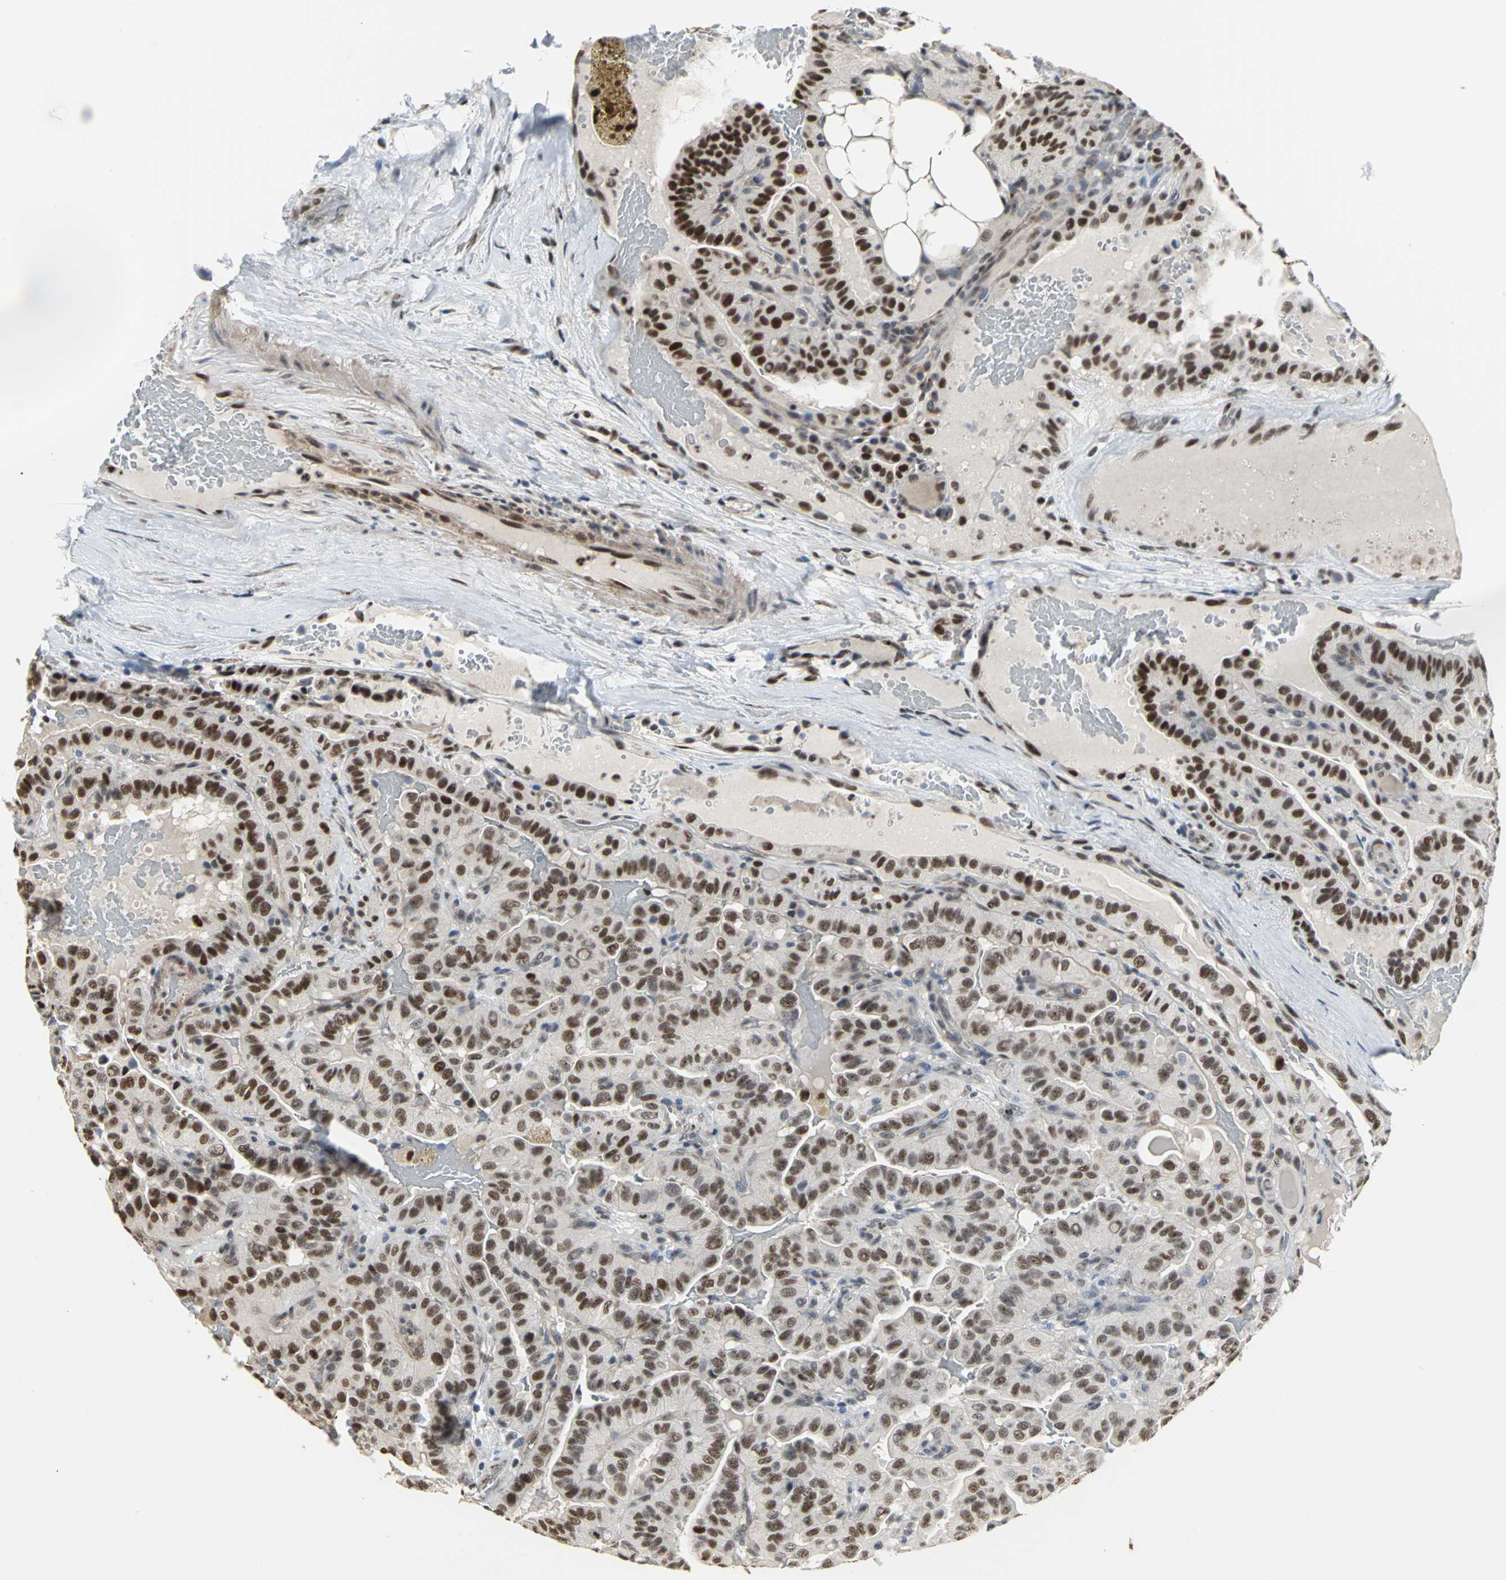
{"staining": {"intensity": "strong", "quantity": ">75%", "location": "nuclear"}, "tissue": "thyroid cancer", "cell_type": "Tumor cells", "image_type": "cancer", "snomed": [{"axis": "morphology", "description": "Papillary adenocarcinoma, NOS"}, {"axis": "topography", "description": "Thyroid gland"}], "caption": "Thyroid cancer tissue reveals strong nuclear positivity in approximately >75% of tumor cells, visualized by immunohistochemistry. (DAB (3,3'-diaminobenzidine) = brown stain, brightfield microscopy at high magnification).", "gene": "CCDC88C", "patient": {"sex": "male", "age": 77}}